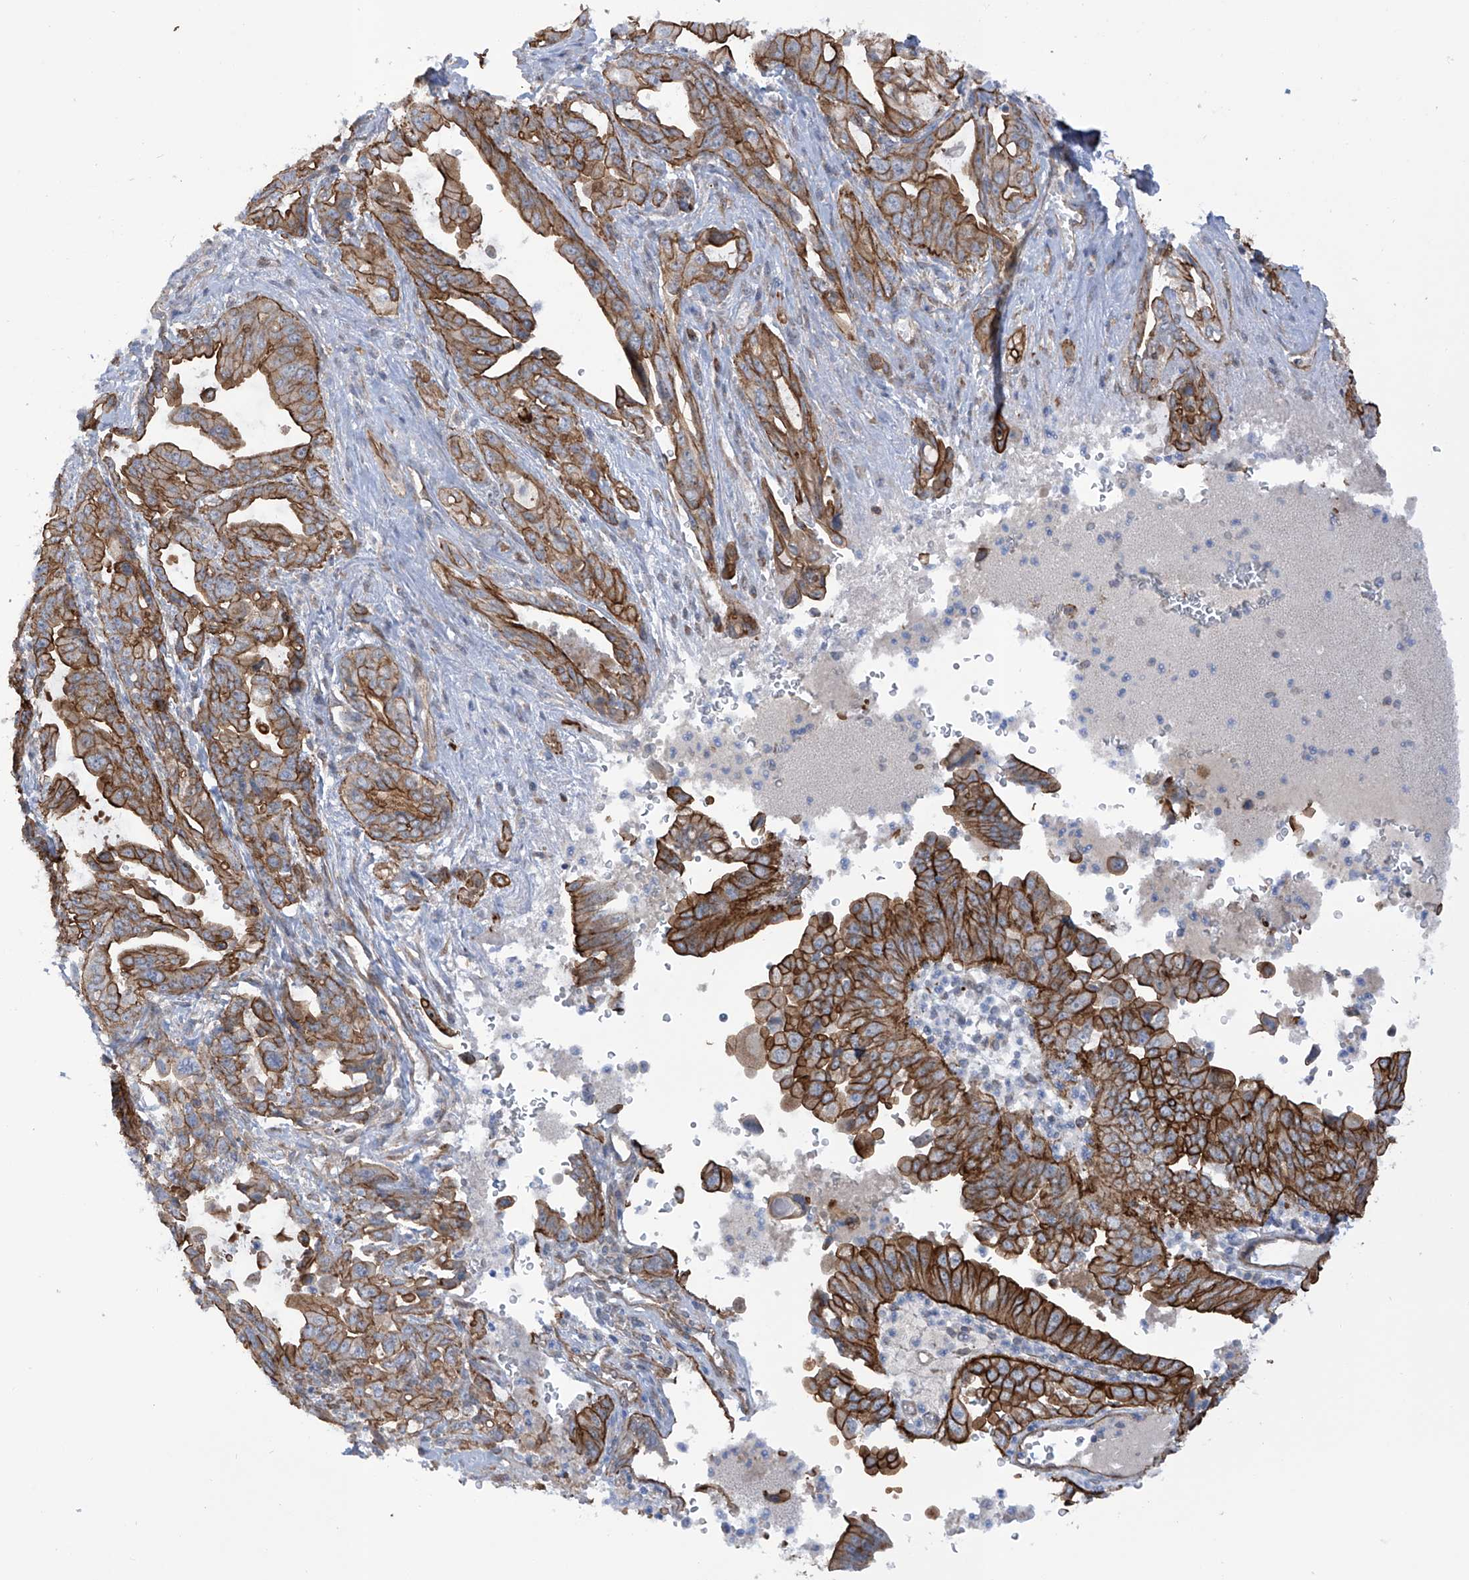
{"staining": {"intensity": "strong", "quantity": ">75%", "location": "cytoplasmic/membranous"}, "tissue": "pancreatic cancer", "cell_type": "Tumor cells", "image_type": "cancer", "snomed": [{"axis": "morphology", "description": "Adenocarcinoma, NOS"}, {"axis": "topography", "description": "Pancreas"}], "caption": "This histopathology image reveals immunohistochemistry (IHC) staining of pancreatic cancer, with high strong cytoplasmic/membranous positivity in approximately >75% of tumor cells.", "gene": "ZNF490", "patient": {"sex": "male", "age": 70}}